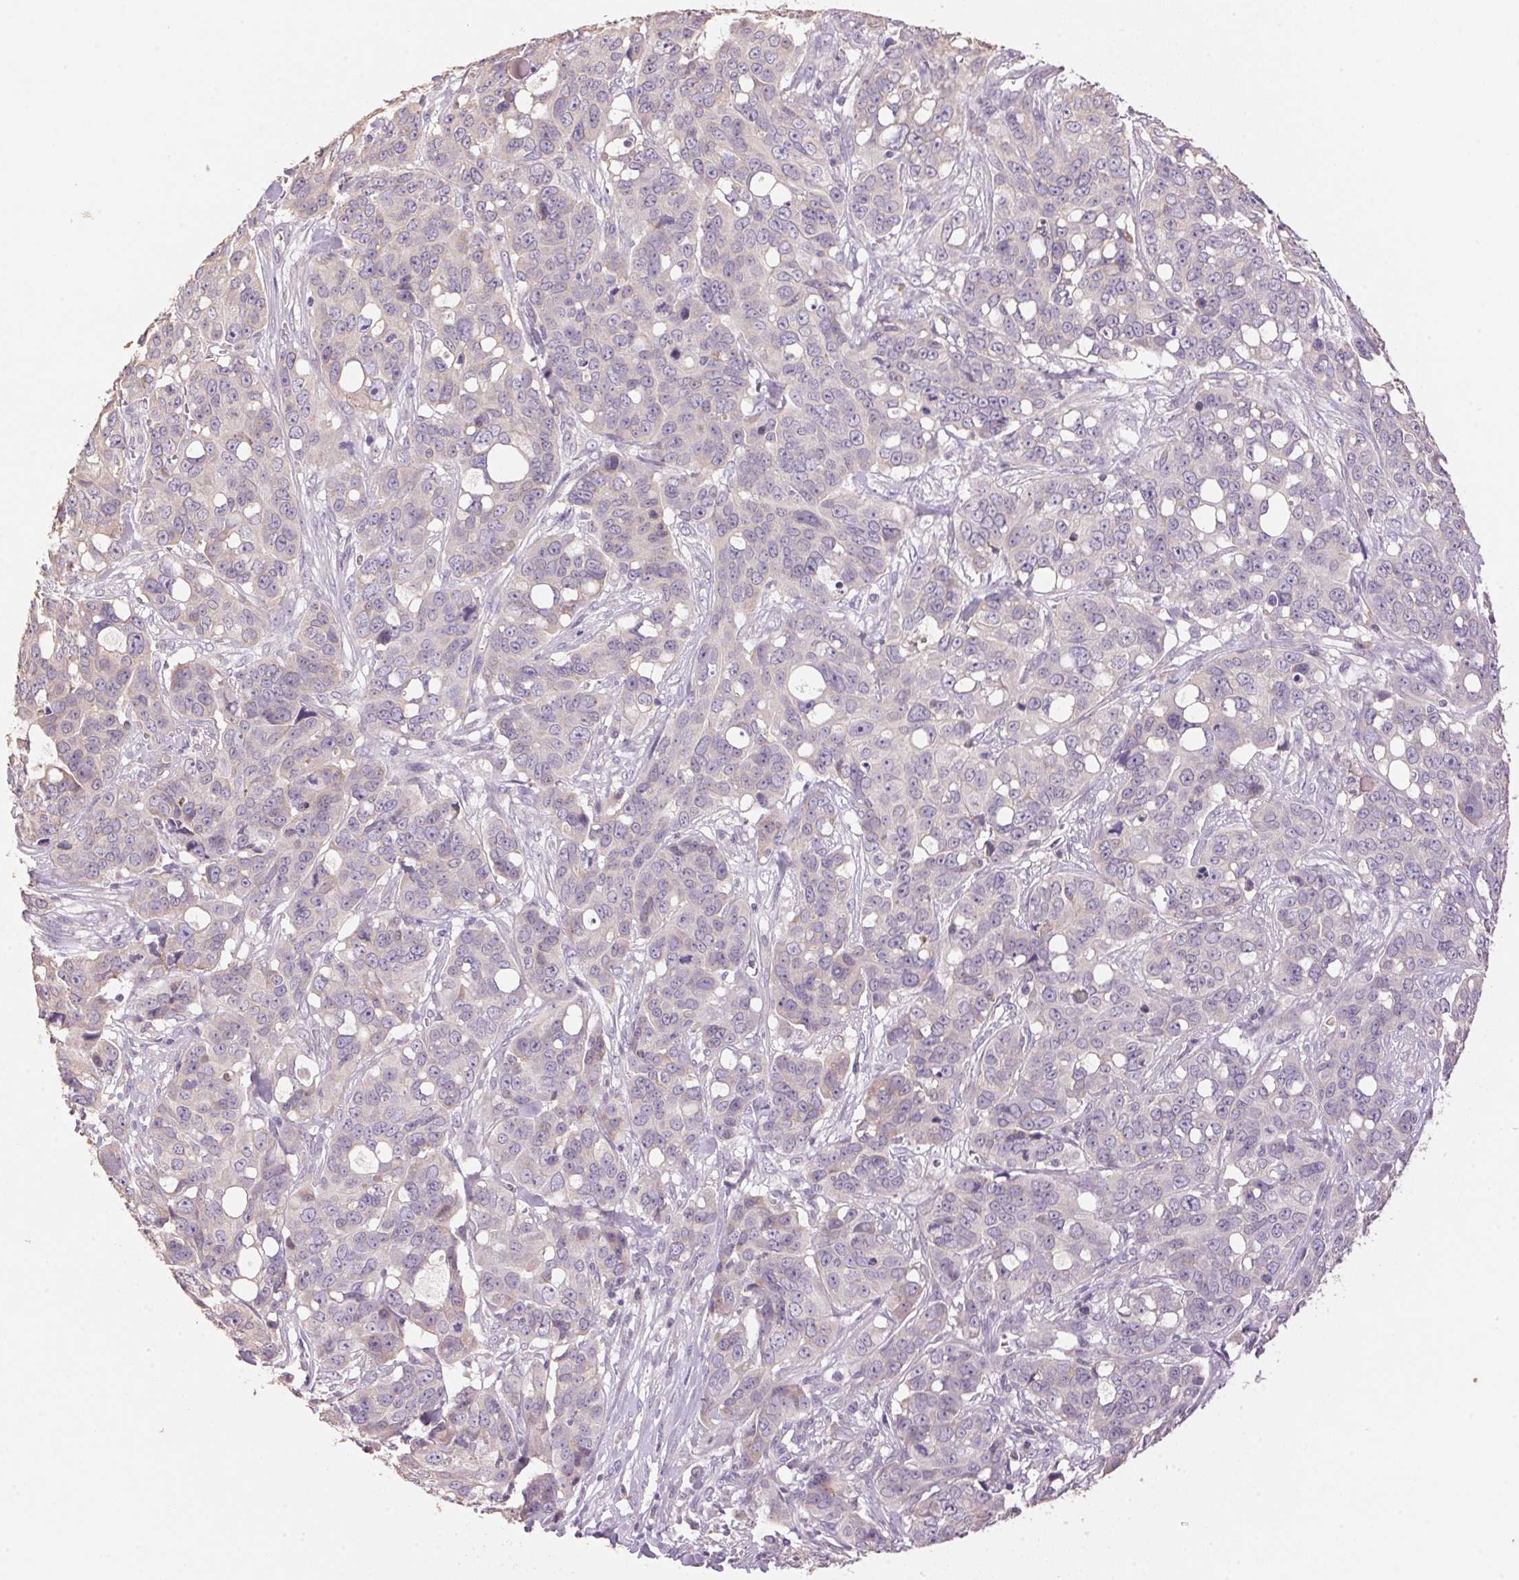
{"staining": {"intensity": "negative", "quantity": "none", "location": "none"}, "tissue": "ovarian cancer", "cell_type": "Tumor cells", "image_type": "cancer", "snomed": [{"axis": "morphology", "description": "Carcinoma, endometroid"}, {"axis": "topography", "description": "Ovary"}], "caption": "Tumor cells are negative for protein expression in human ovarian endometroid carcinoma.", "gene": "LYZL6", "patient": {"sex": "female", "age": 78}}